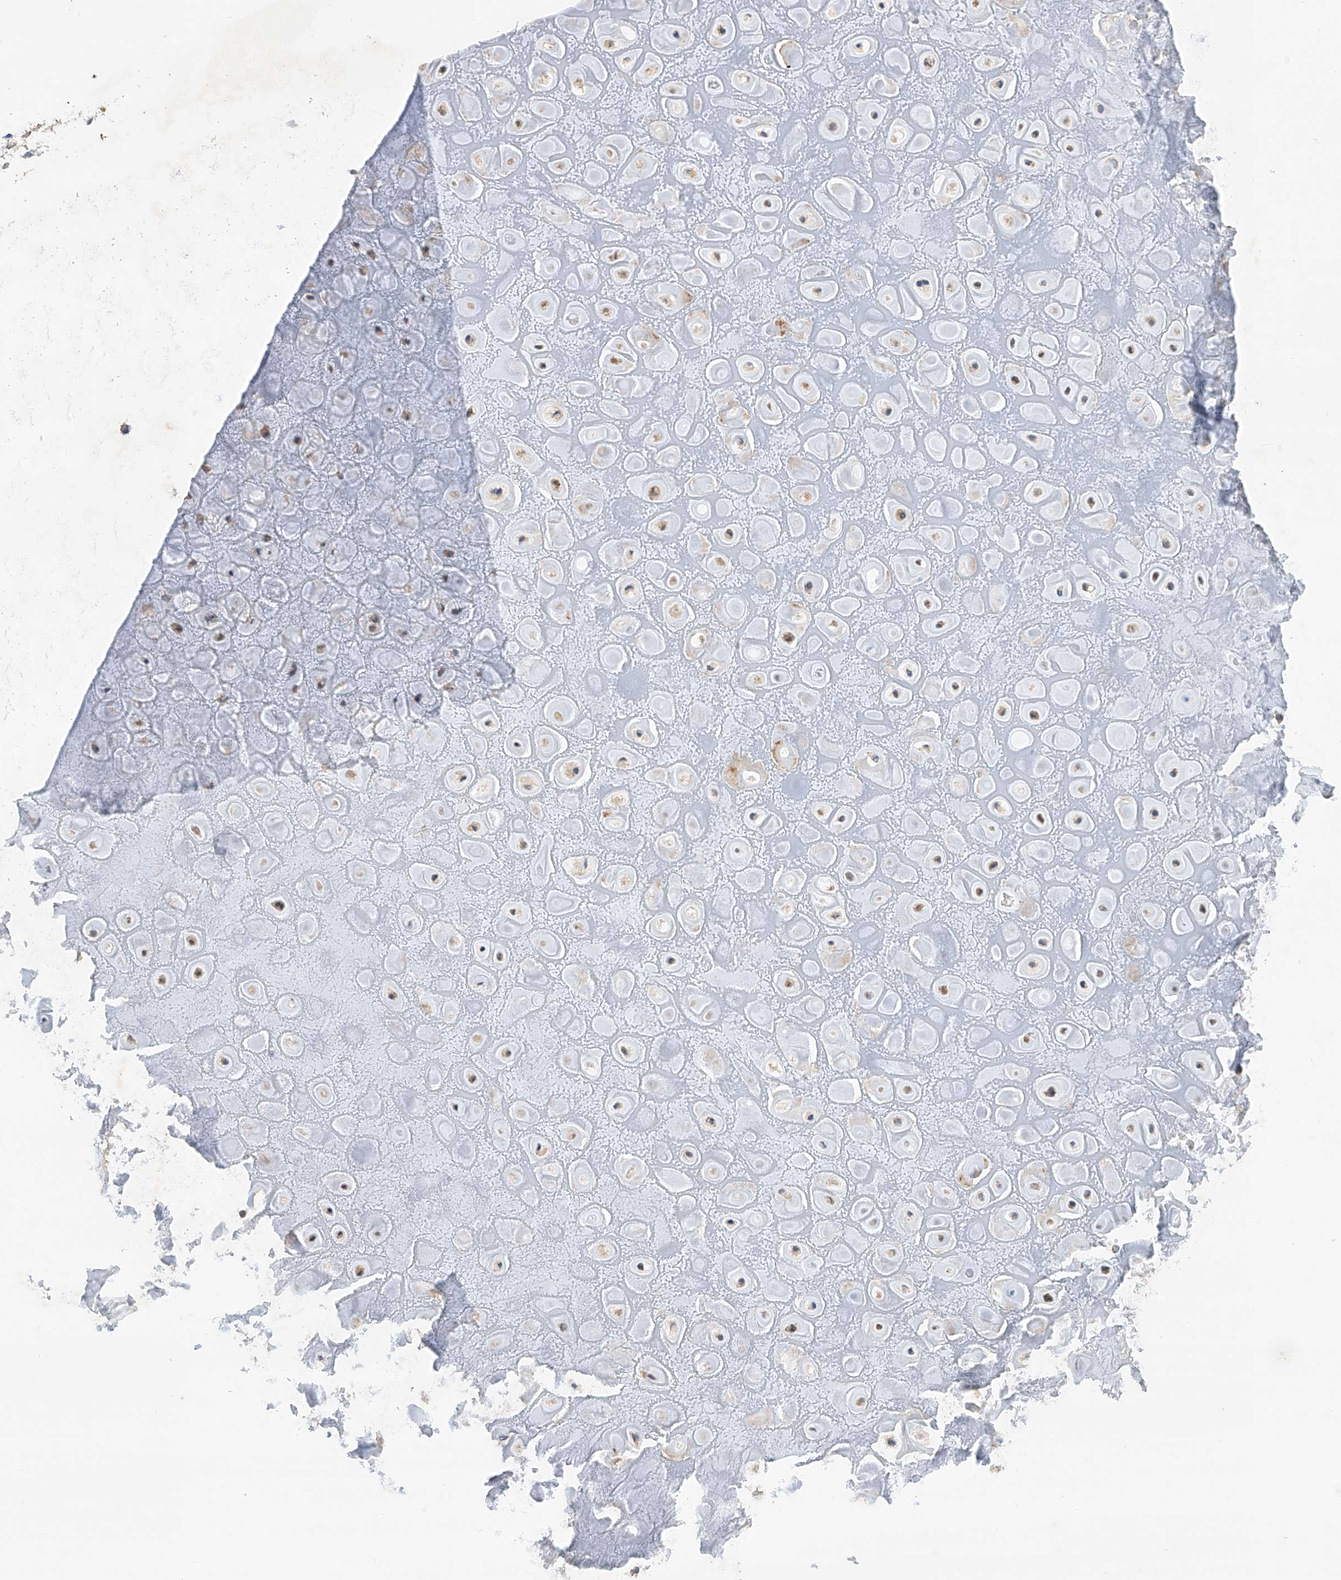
{"staining": {"intensity": "negative", "quantity": "none", "location": "none"}, "tissue": "adipose tissue", "cell_type": "Adipocytes", "image_type": "normal", "snomed": [{"axis": "morphology", "description": "Normal tissue, NOS"}, {"axis": "morphology", "description": "Basal cell carcinoma"}, {"axis": "topography", "description": "Skin"}], "caption": "The immunohistochemistry (IHC) photomicrograph has no significant staining in adipocytes of adipose tissue. (DAB immunohistochemistry visualized using brightfield microscopy, high magnification).", "gene": "GPC4", "patient": {"sex": "female", "age": 89}}